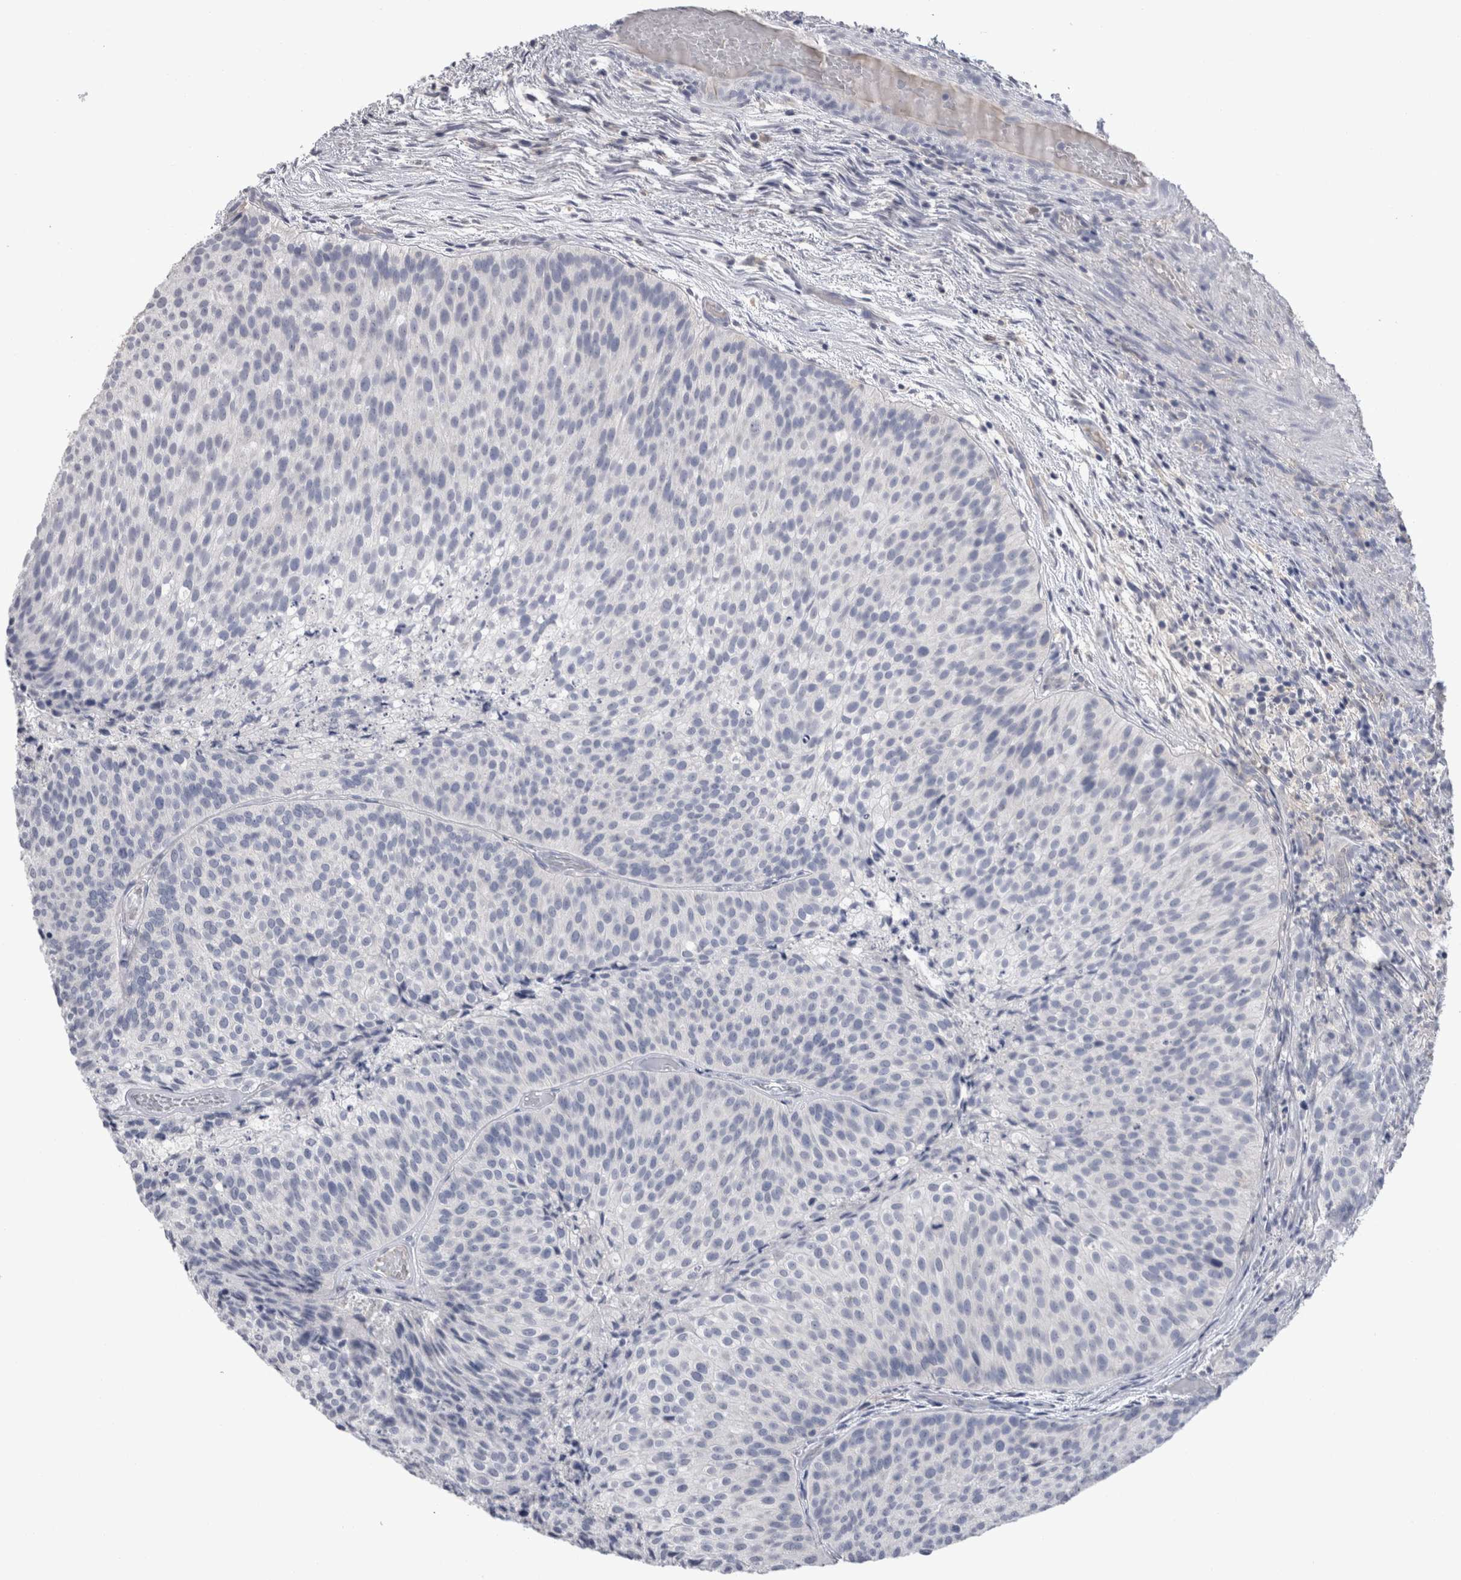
{"staining": {"intensity": "negative", "quantity": "none", "location": "none"}, "tissue": "urothelial cancer", "cell_type": "Tumor cells", "image_type": "cancer", "snomed": [{"axis": "morphology", "description": "Urothelial carcinoma, Low grade"}, {"axis": "topography", "description": "Urinary bladder"}], "caption": "Immunohistochemistry (IHC) micrograph of neoplastic tissue: low-grade urothelial carcinoma stained with DAB reveals no significant protein expression in tumor cells.", "gene": "REG1A", "patient": {"sex": "male", "age": 86}}